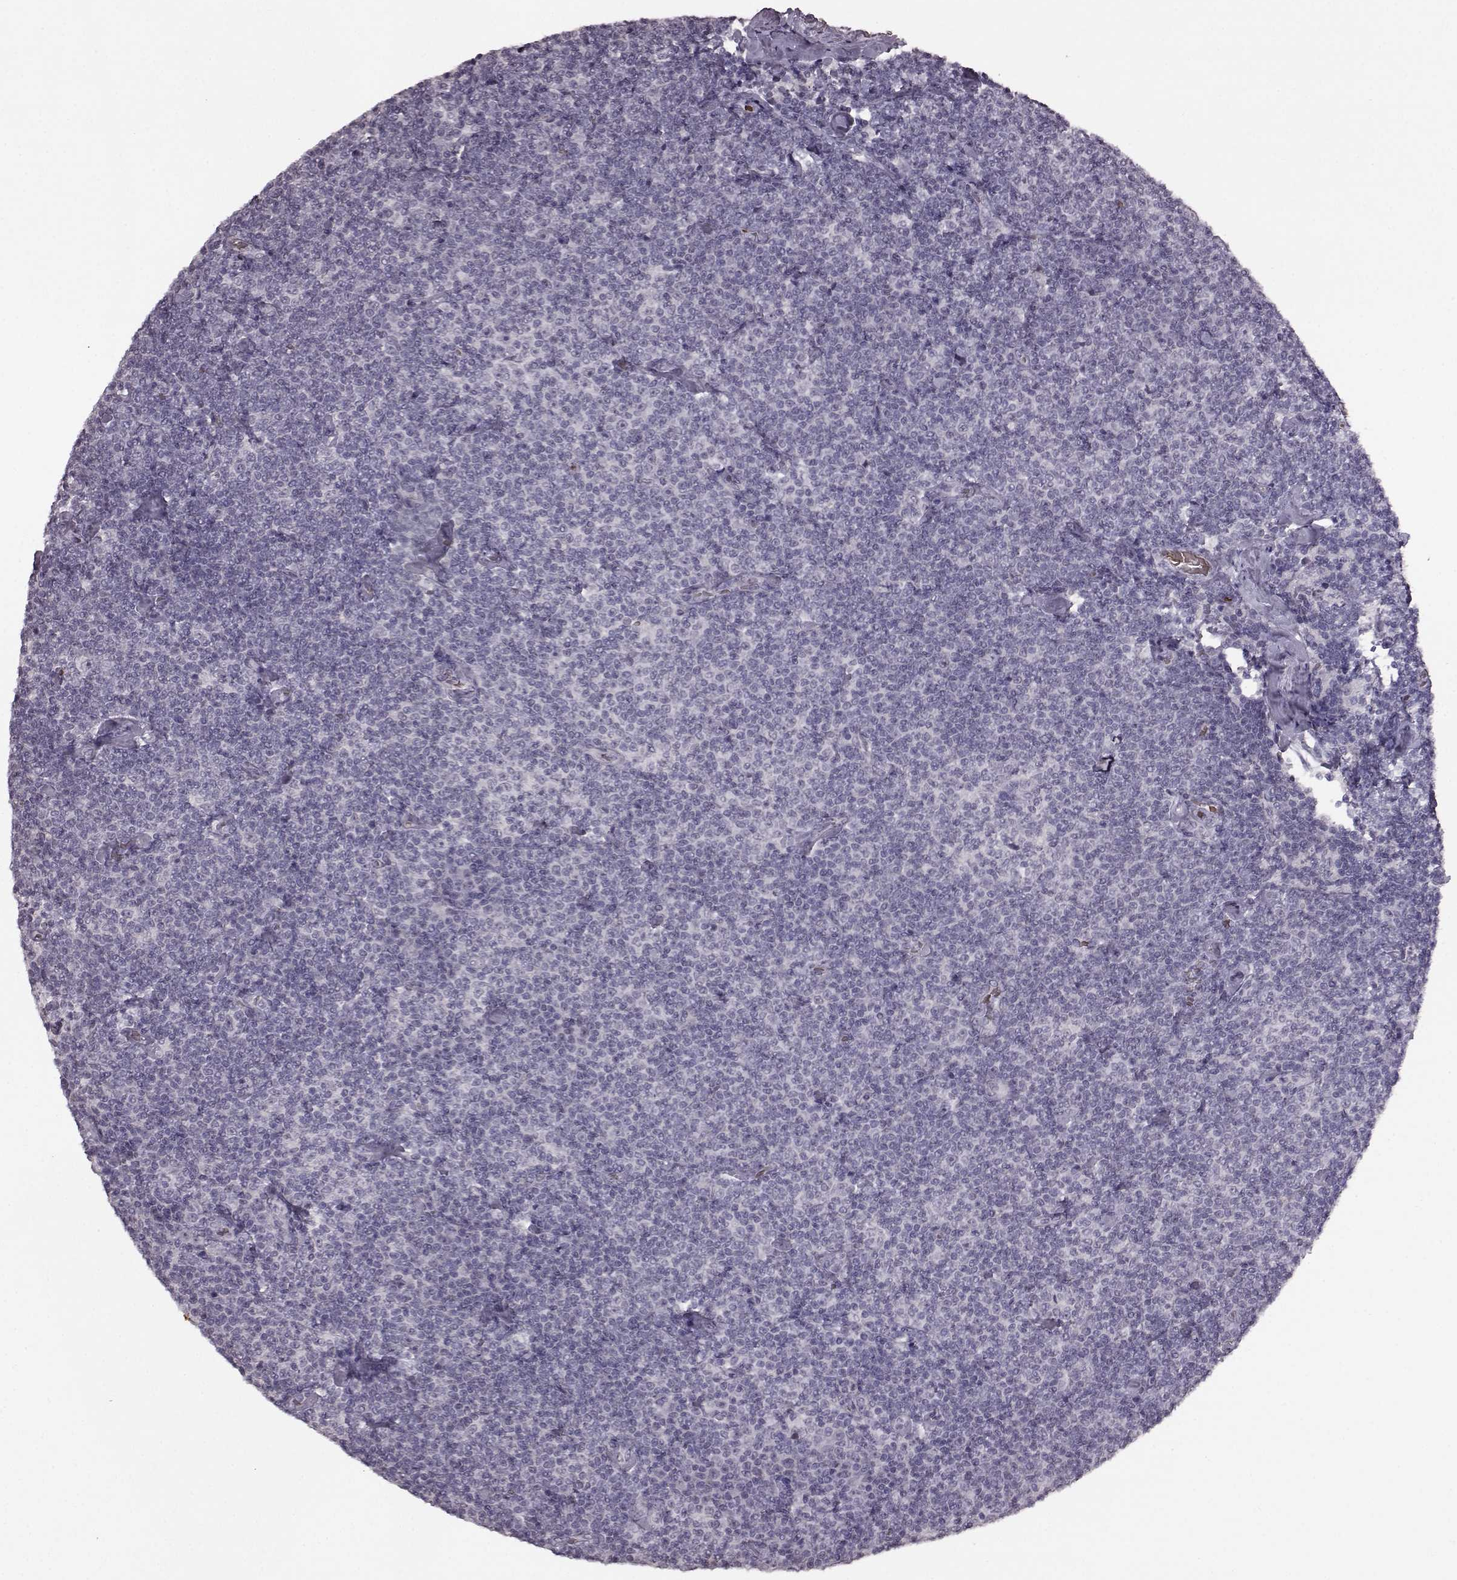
{"staining": {"intensity": "negative", "quantity": "none", "location": "none"}, "tissue": "lymphoma", "cell_type": "Tumor cells", "image_type": "cancer", "snomed": [{"axis": "morphology", "description": "Malignant lymphoma, non-Hodgkin's type, Low grade"}, {"axis": "topography", "description": "Lymph node"}], "caption": "A micrograph of human malignant lymphoma, non-Hodgkin's type (low-grade) is negative for staining in tumor cells.", "gene": "PROP1", "patient": {"sex": "male", "age": 81}}